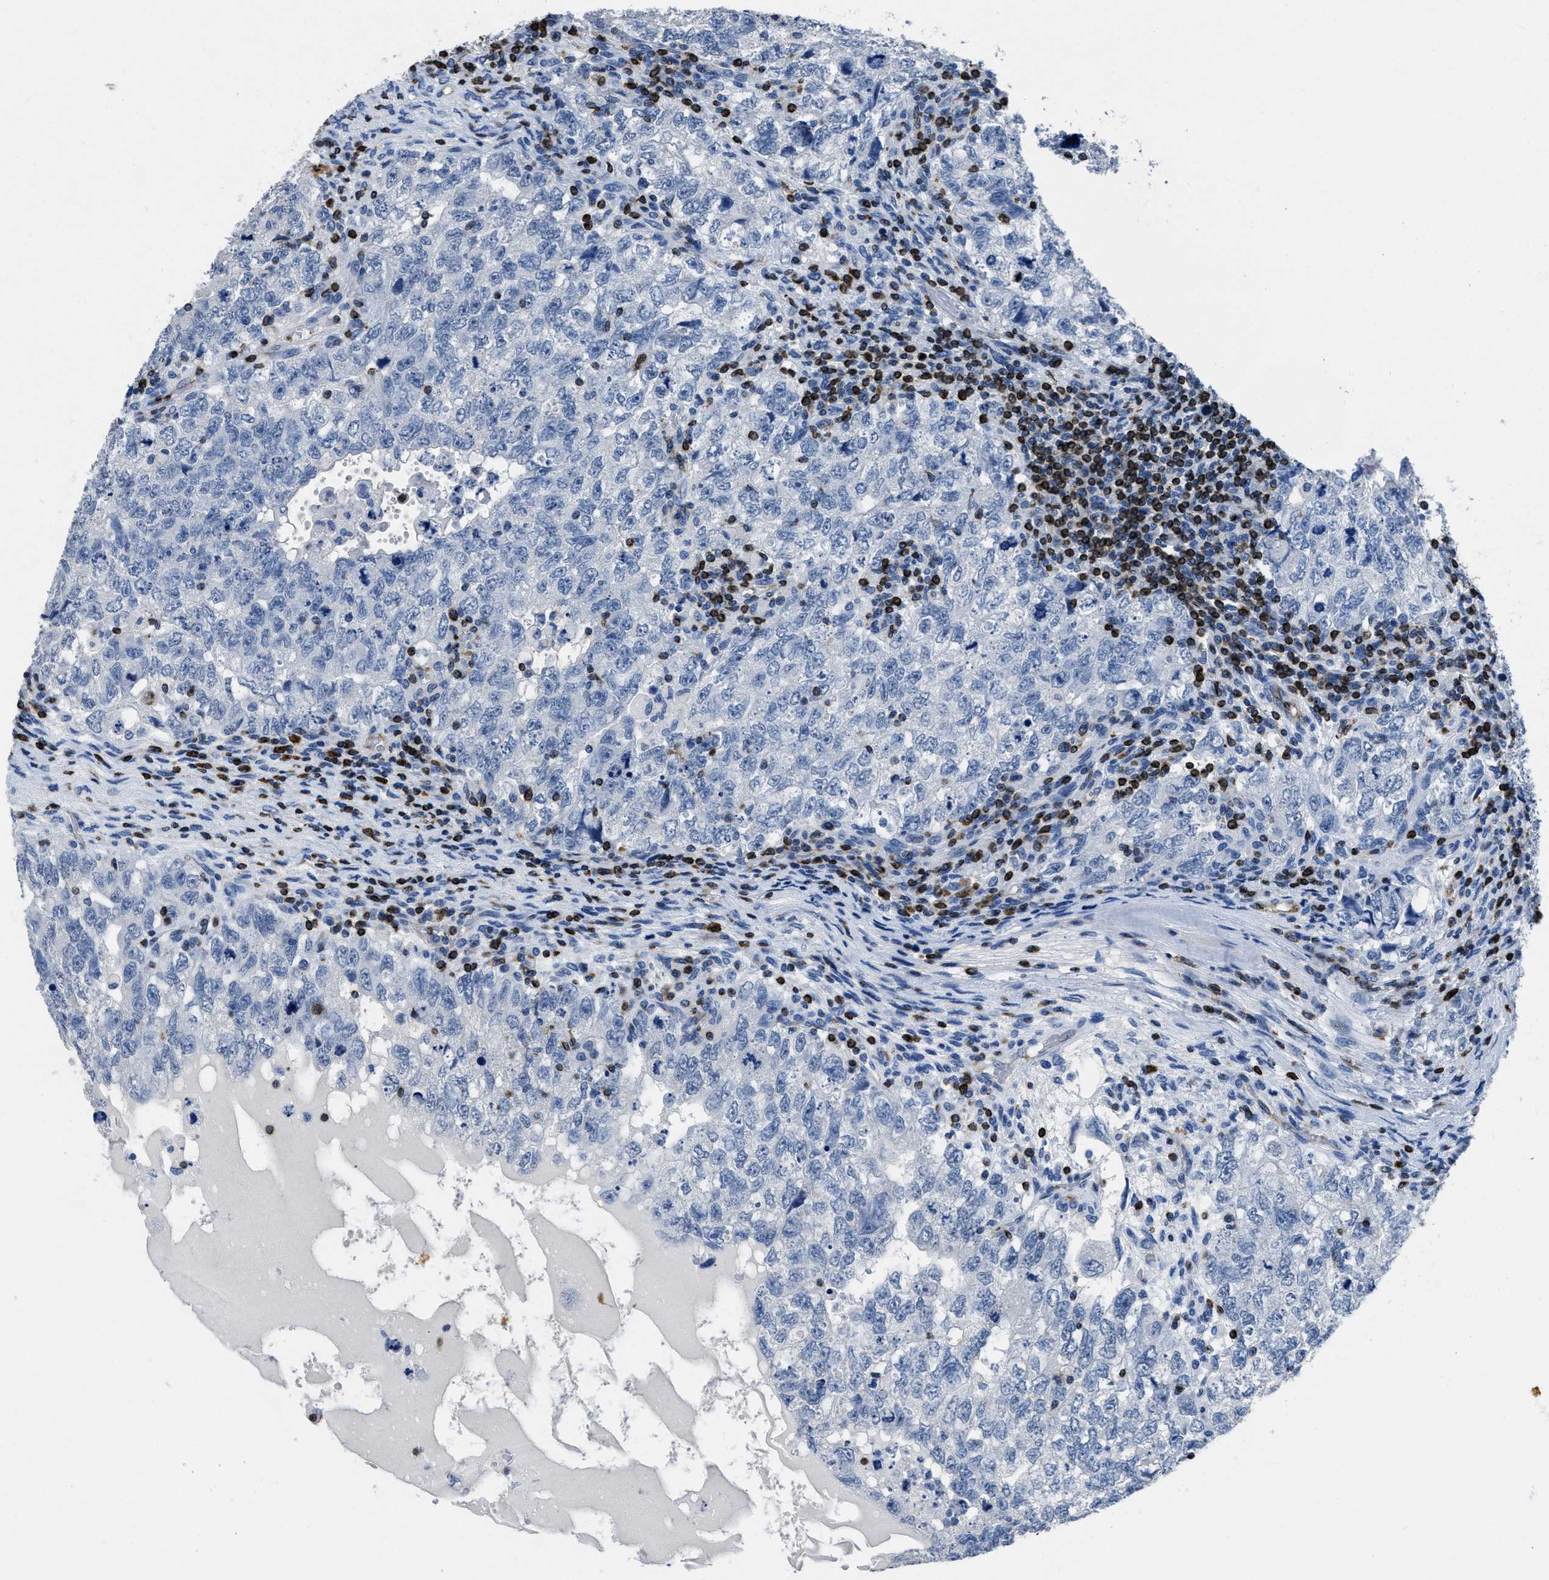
{"staining": {"intensity": "negative", "quantity": "none", "location": "none"}, "tissue": "testis cancer", "cell_type": "Tumor cells", "image_type": "cancer", "snomed": [{"axis": "morphology", "description": "Carcinoma, Embryonal, NOS"}, {"axis": "topography", "description": "Testis"}], "caption": "Testis cancer was stained to show a protein in brown. There is no significant expression in tumor cells. Nuclei are stained in blue.", "gene": "ITGA3", "patient": {"sex": "male", "age": 36}}